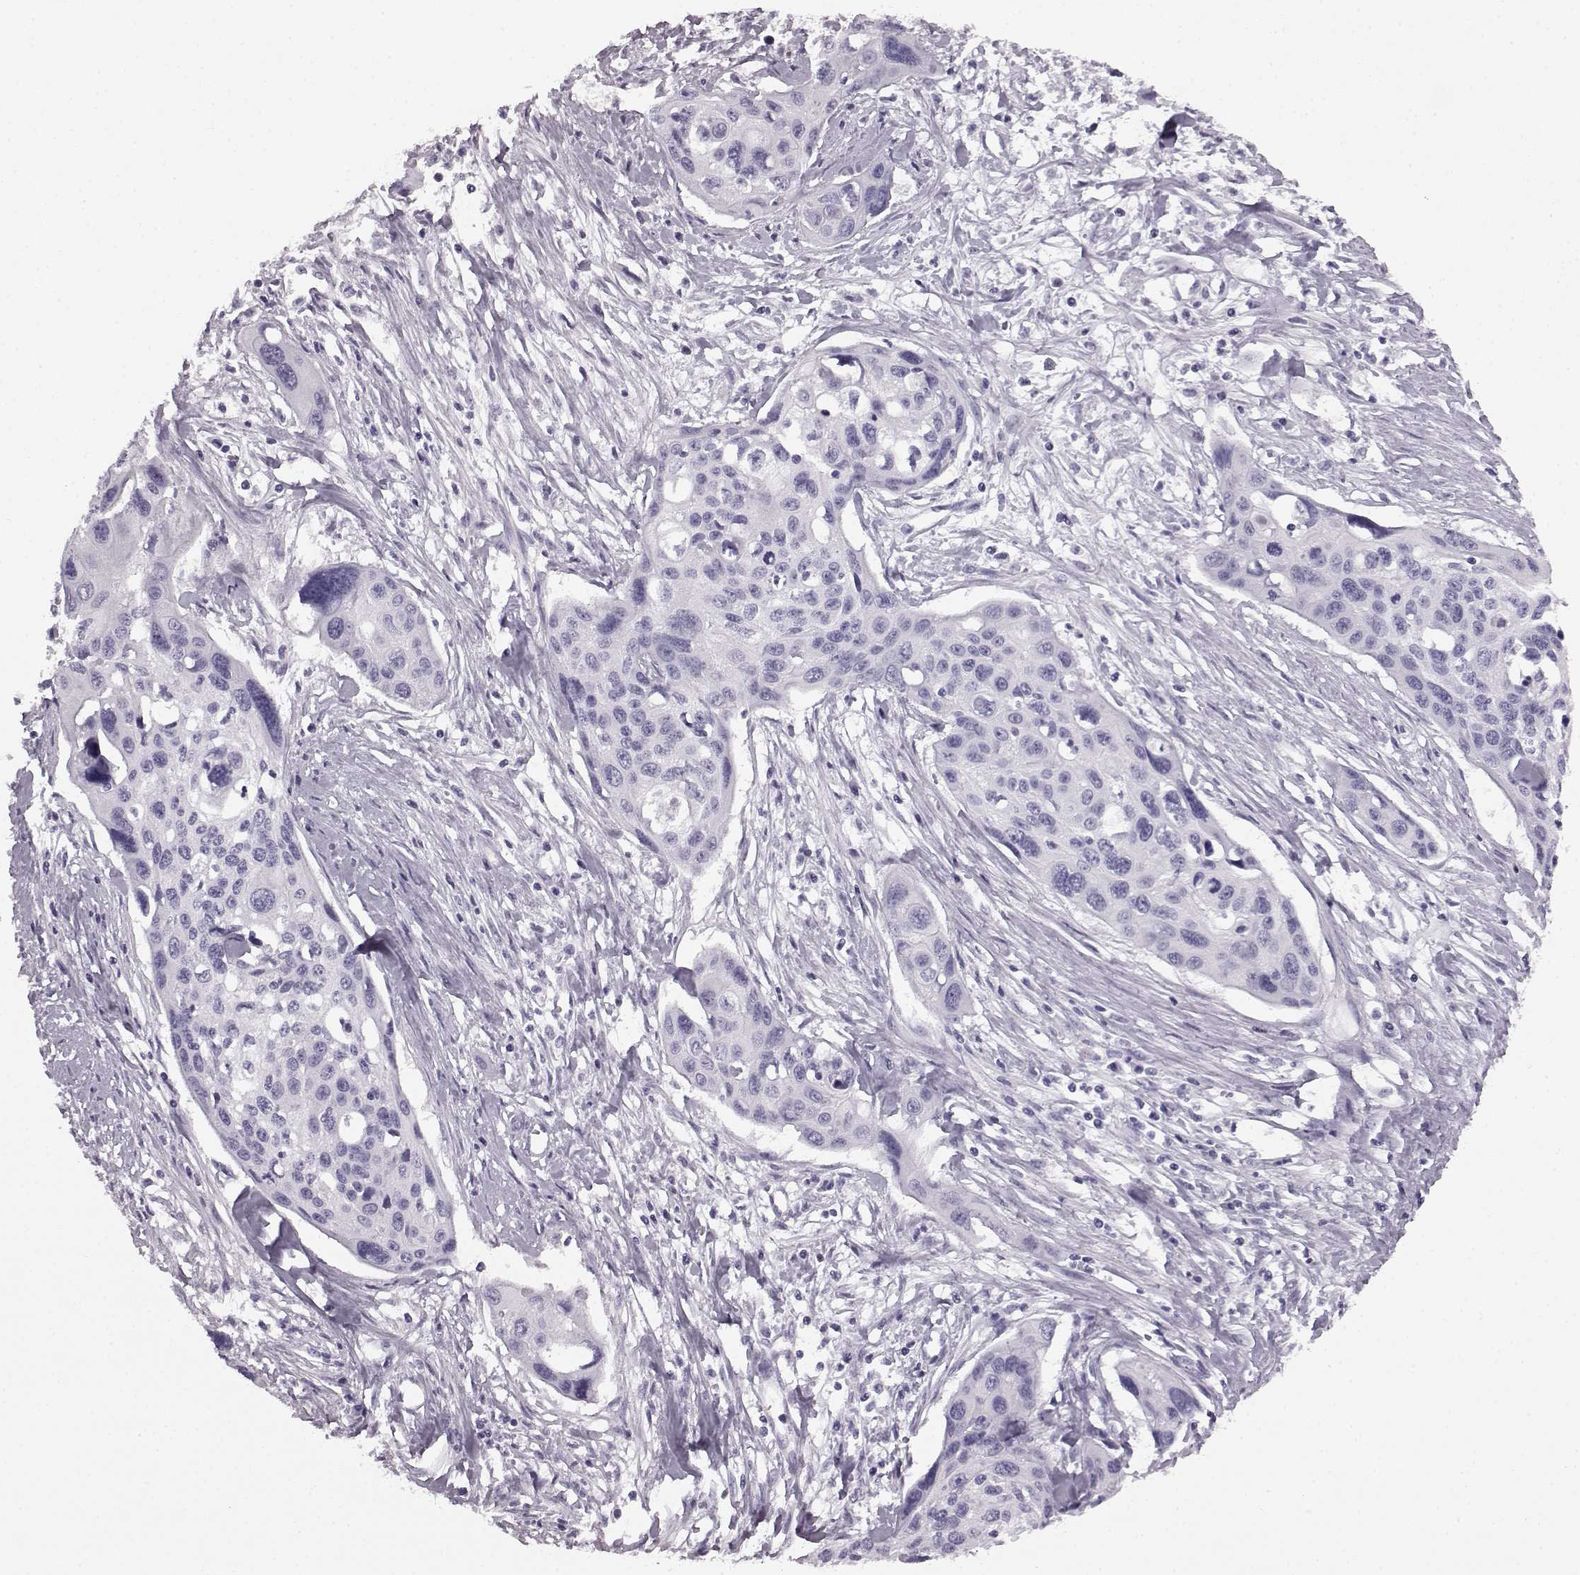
{"staining": {"intensity": "negative", "quantity": "none", "location": "none"}, "tissue": "cervical cancer", "cell_type": "Tumor cells", "image_type": "cancer", "snomed": [{"axis": "morphology", "description": "Squamous cell carcinoma, NOS"}, {"axis": "topography", "description": "Cervix"}], "caption": "Immunohistochemistry (IHC) photomicrograph of neoplastic tissue: human cervical cancer stained with DAB (3,3'-diaminobenzidine) reveals no significant protein staining in tumor cells.", "gene": "AIPL1", "patient": {"sex": "female", "age": 31}}